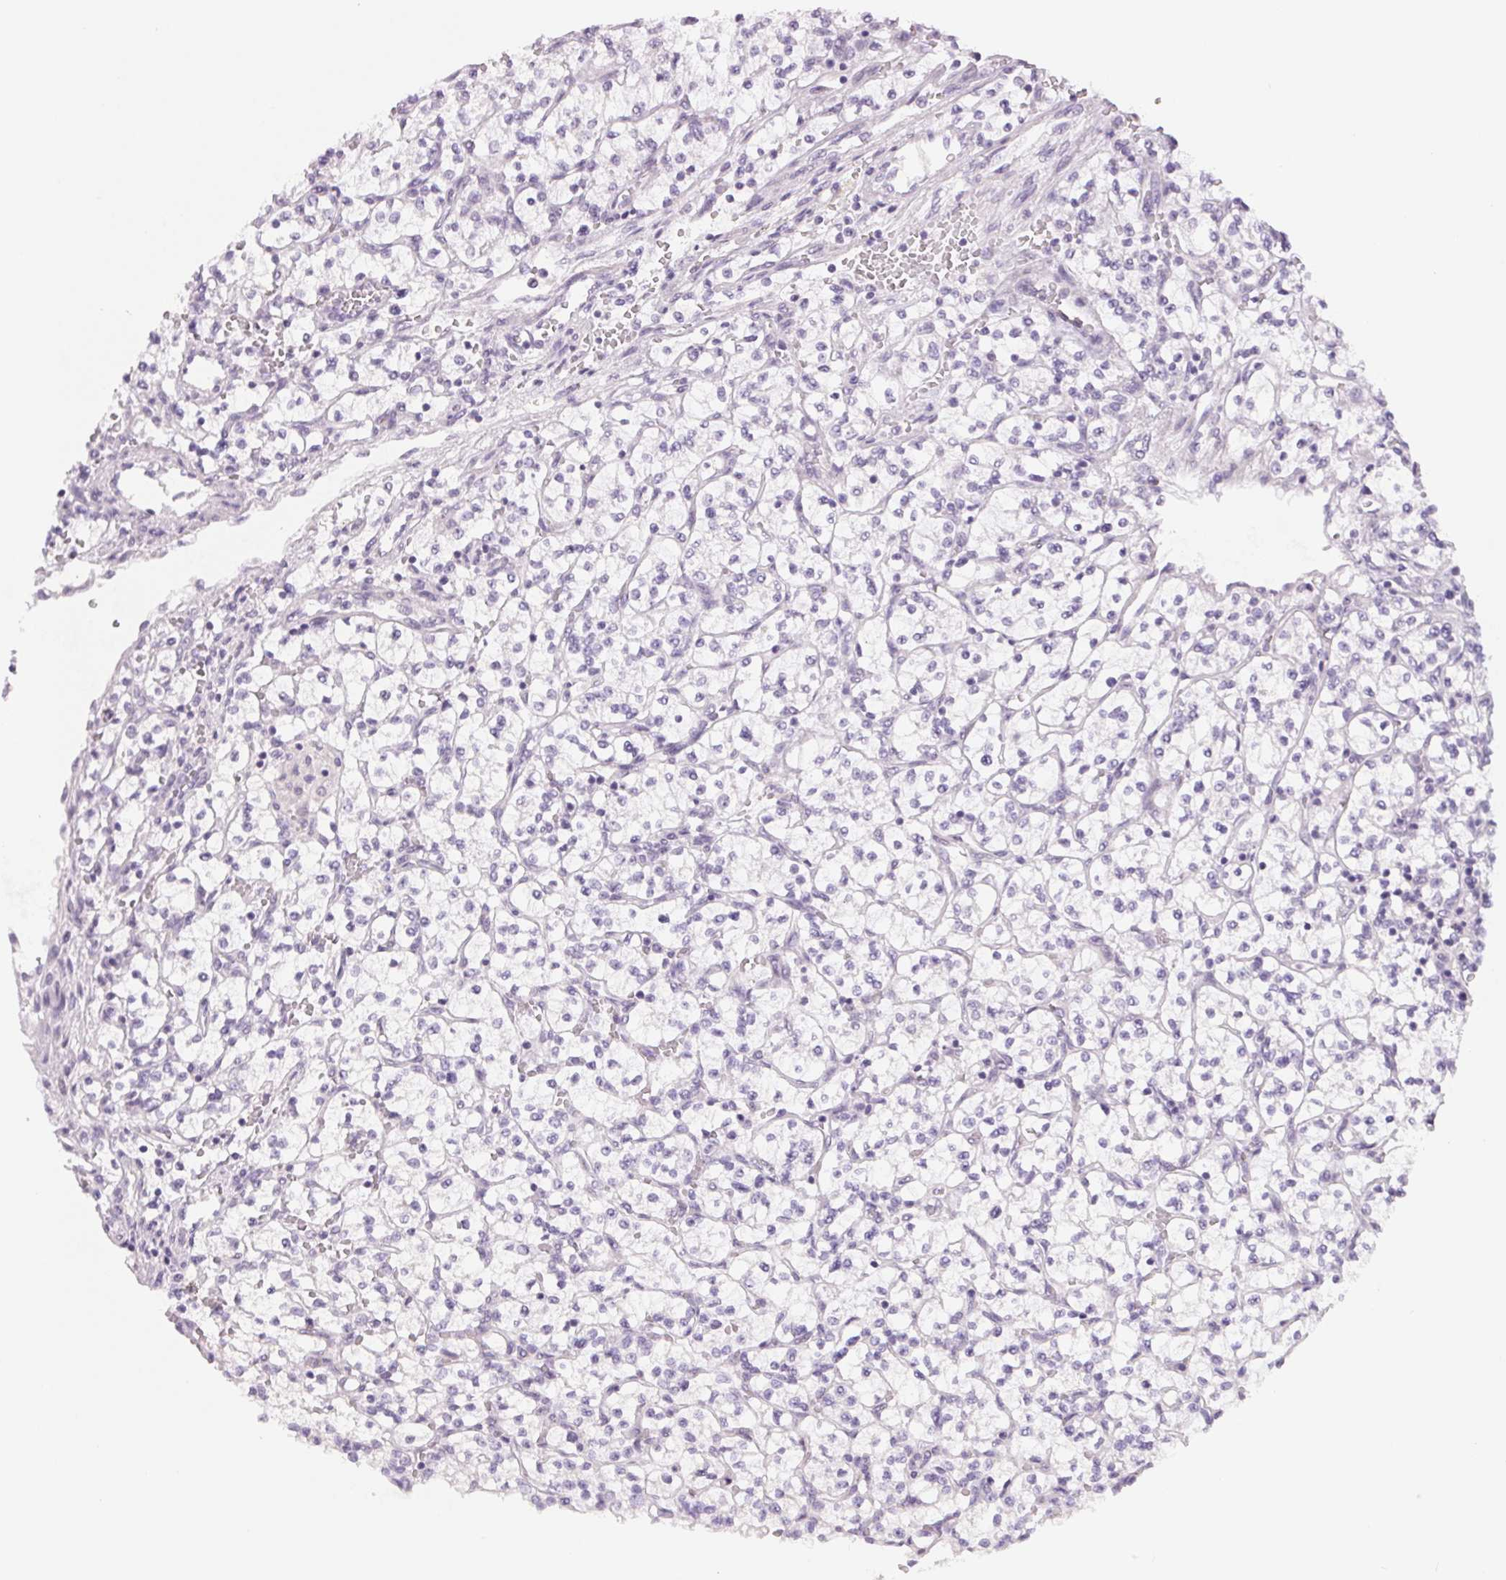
{"staining": {"intensity": "negative", "quantity": "none", "location": "none"}, "tissue": "renal cancer", "cell_type": "Tumor cells", "image_type": "cancer", "snomed": [{"axis": "morphology", "description": "Adenocarcinoma, NOS"}, {"axis": "topography", "description": "Kidney"}], "caption": "An image of adenocarcinoma (renal) stained for a protein reveals no brown staining in tumor cells.", "gene": "CCDC168", "patient": {"sex": "female", "age": 64}}